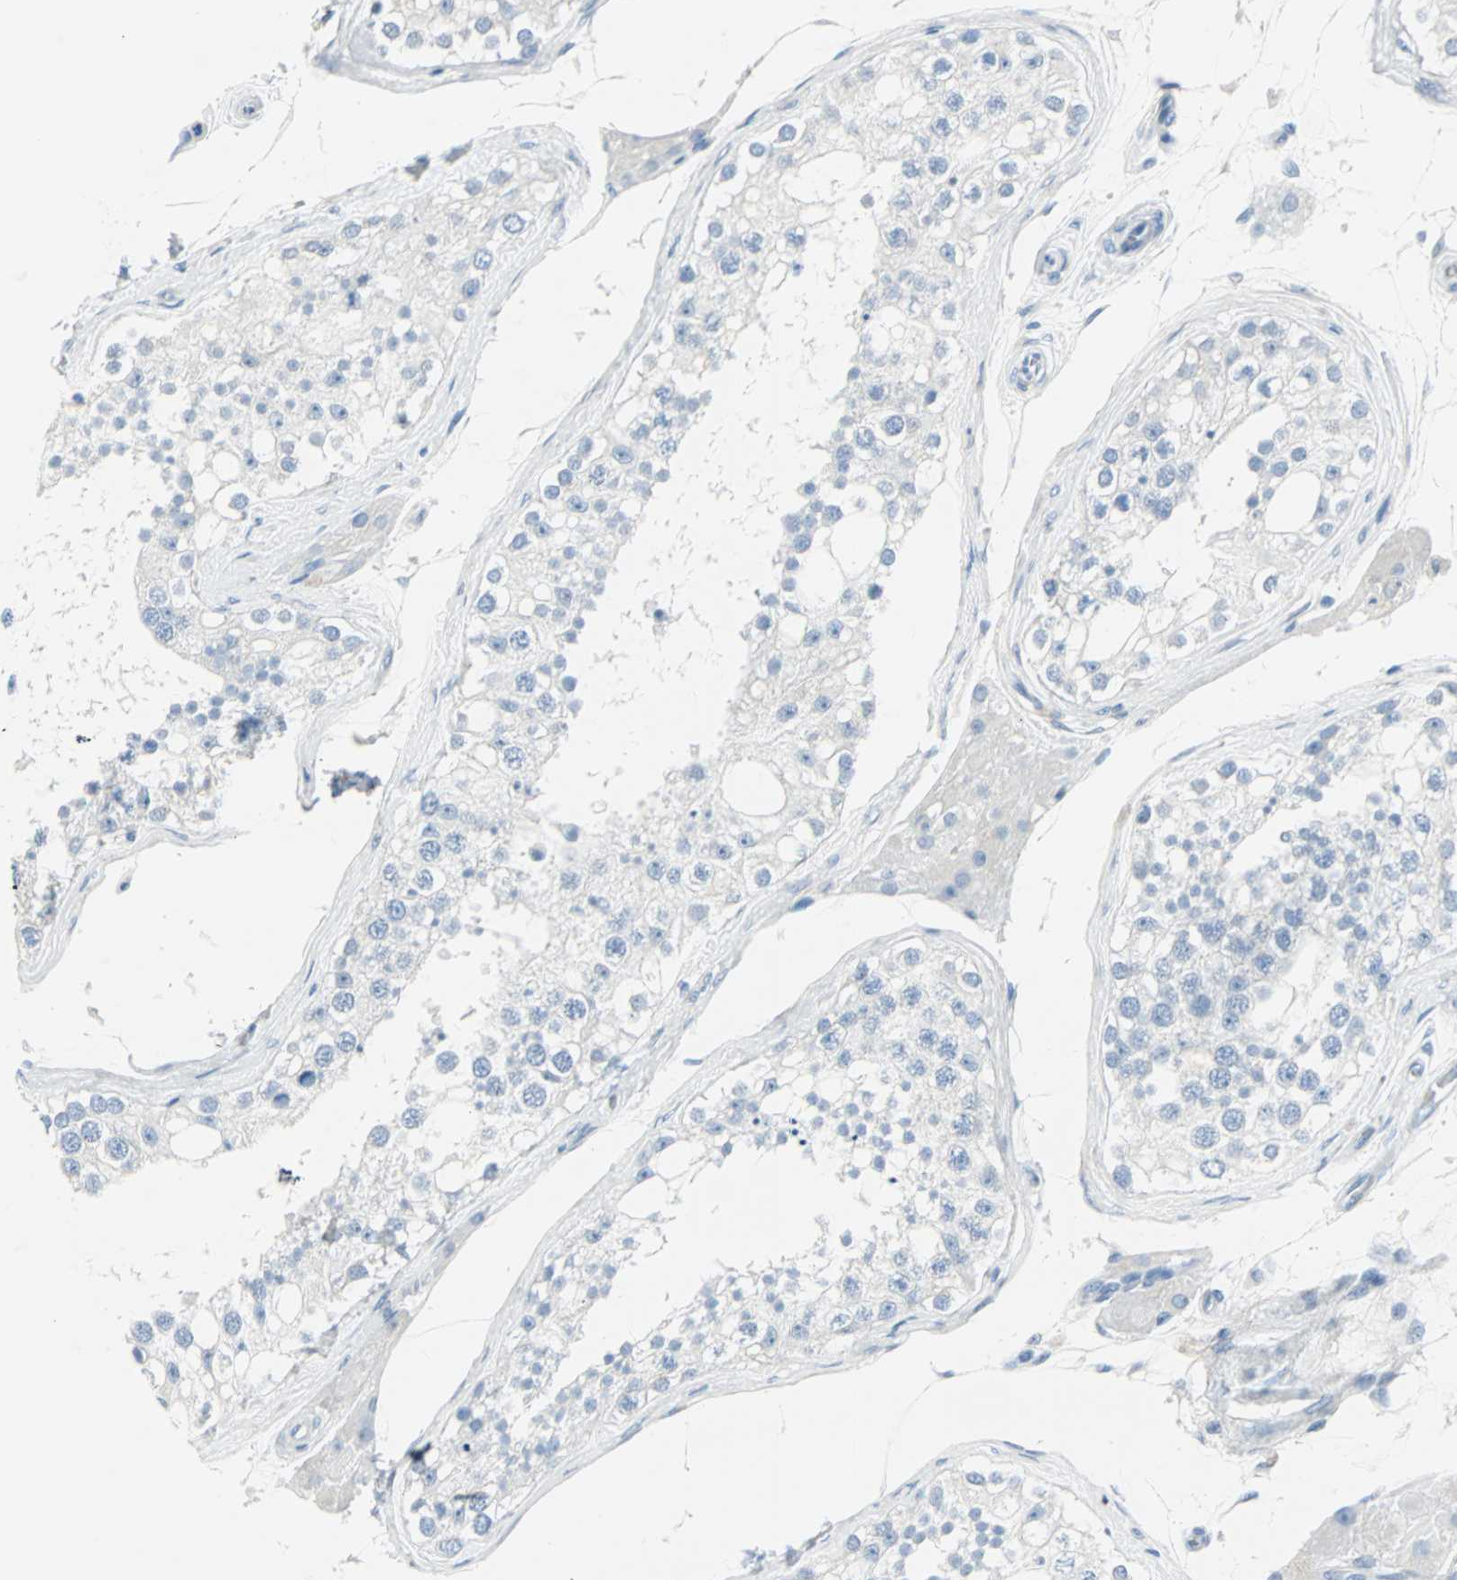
{"staining": {"intensity": "negative", "quantity": "none", "location": "none"}, "tissue": "testis", "cell_type": "Cells in seminiferous ducts", "image_type": "normal", "snomed": [{"axis": "morphology", "description": "Normal tissue, NOS"}, {"axis": "topography", "description": "Testis"}], "caption": "The histopathology image reveals no significant staining in cells in seminiferous ducts of testis.", "gene": "STX1A", "patient": {"sex": "male", "age": 68}}